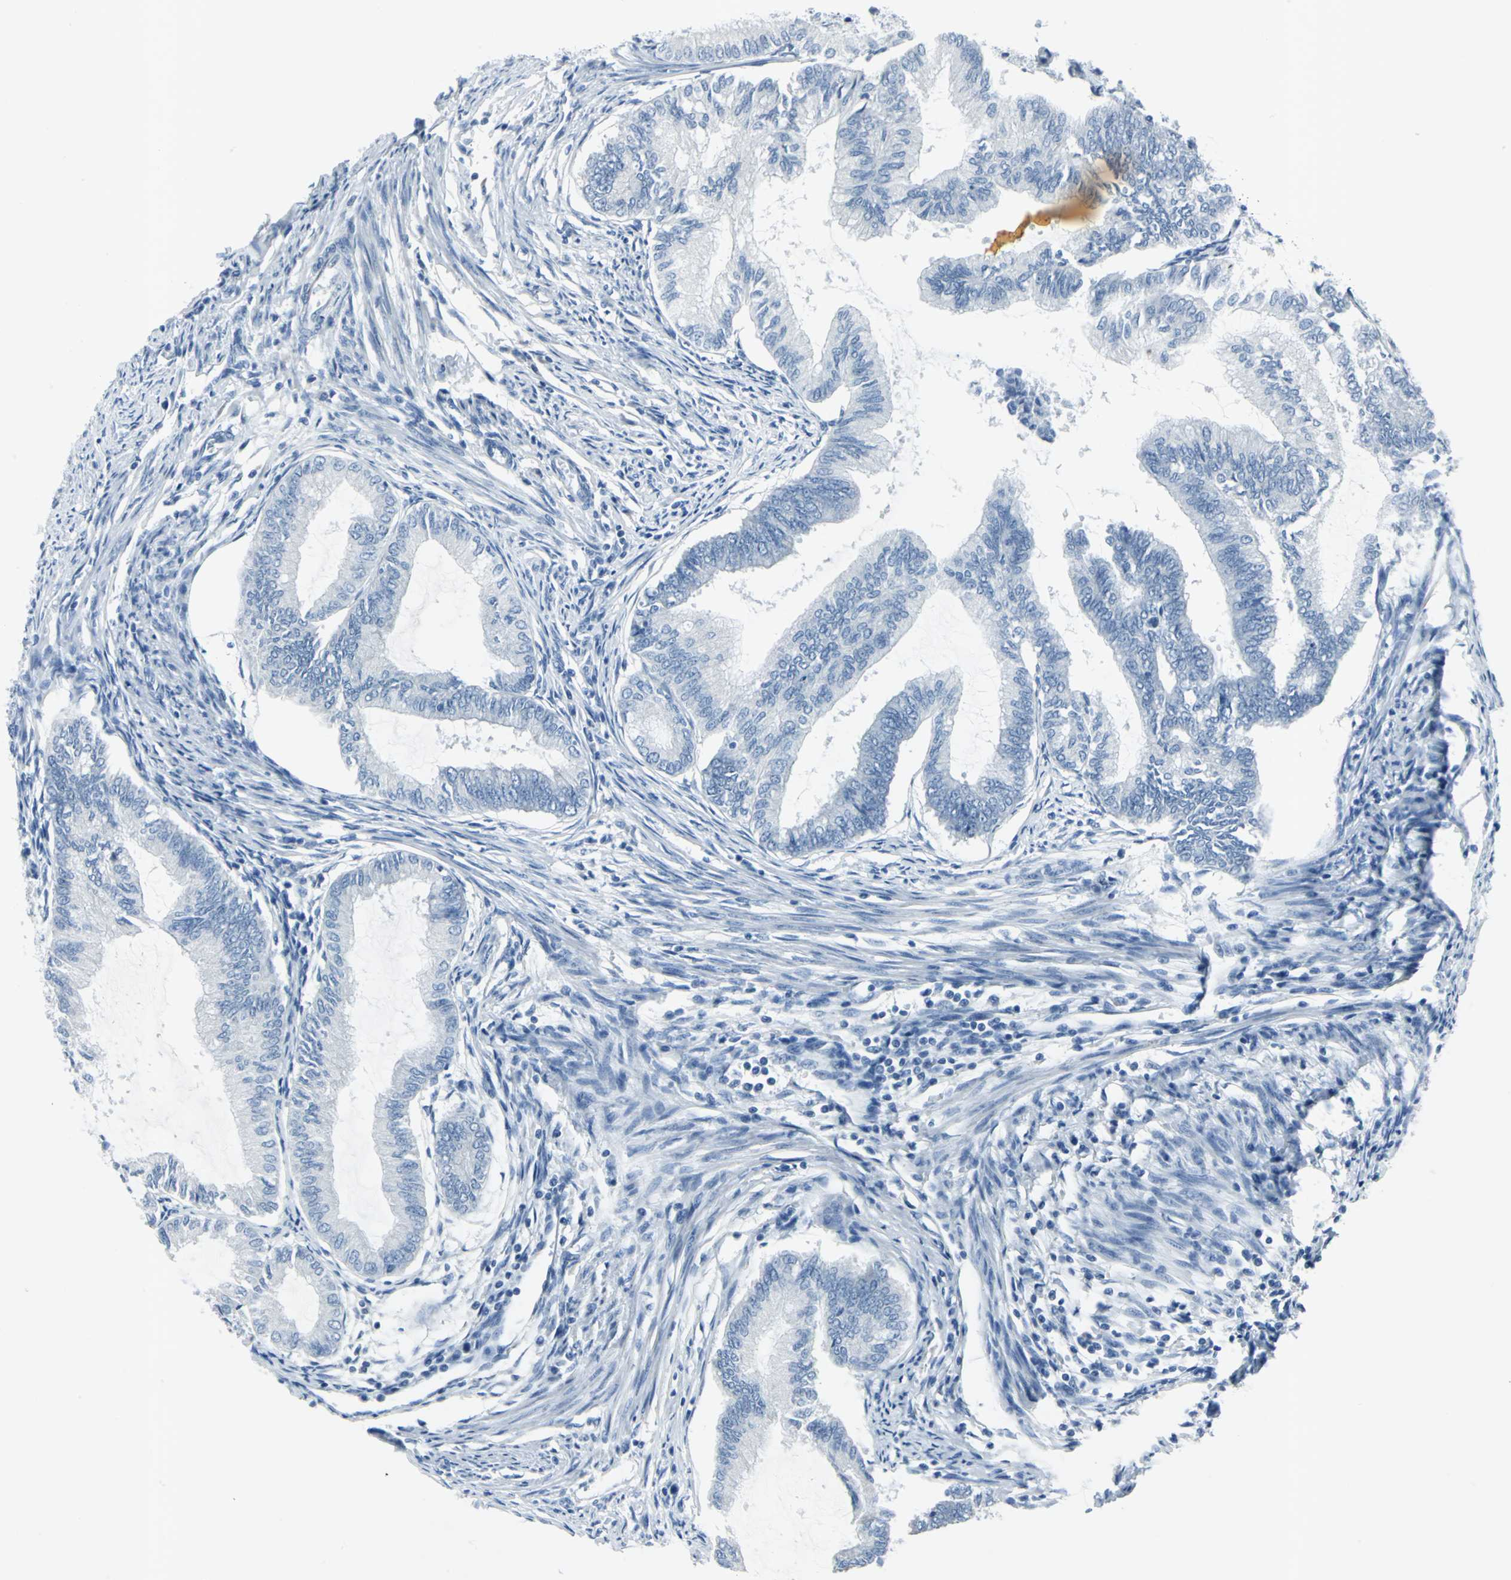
{"staining": {"intensity": "negative", "quantity": "none", "location": "none"}, "tissue": "endometrial cancer", "cell_type": "Tumor cells", "image_type": "cancer", "snomed": [{"axis": "morphology", "description": "Adenocarcinoma, NOS"}, {"axis": "topography", "description": "Endometrium"}], "caption": "A photomicrograph of human endometrial adenocarcinoma is negative for staining in tumor cells.", "gene": "DNAI2", "patient": {"sex": "female", "age": 86}}